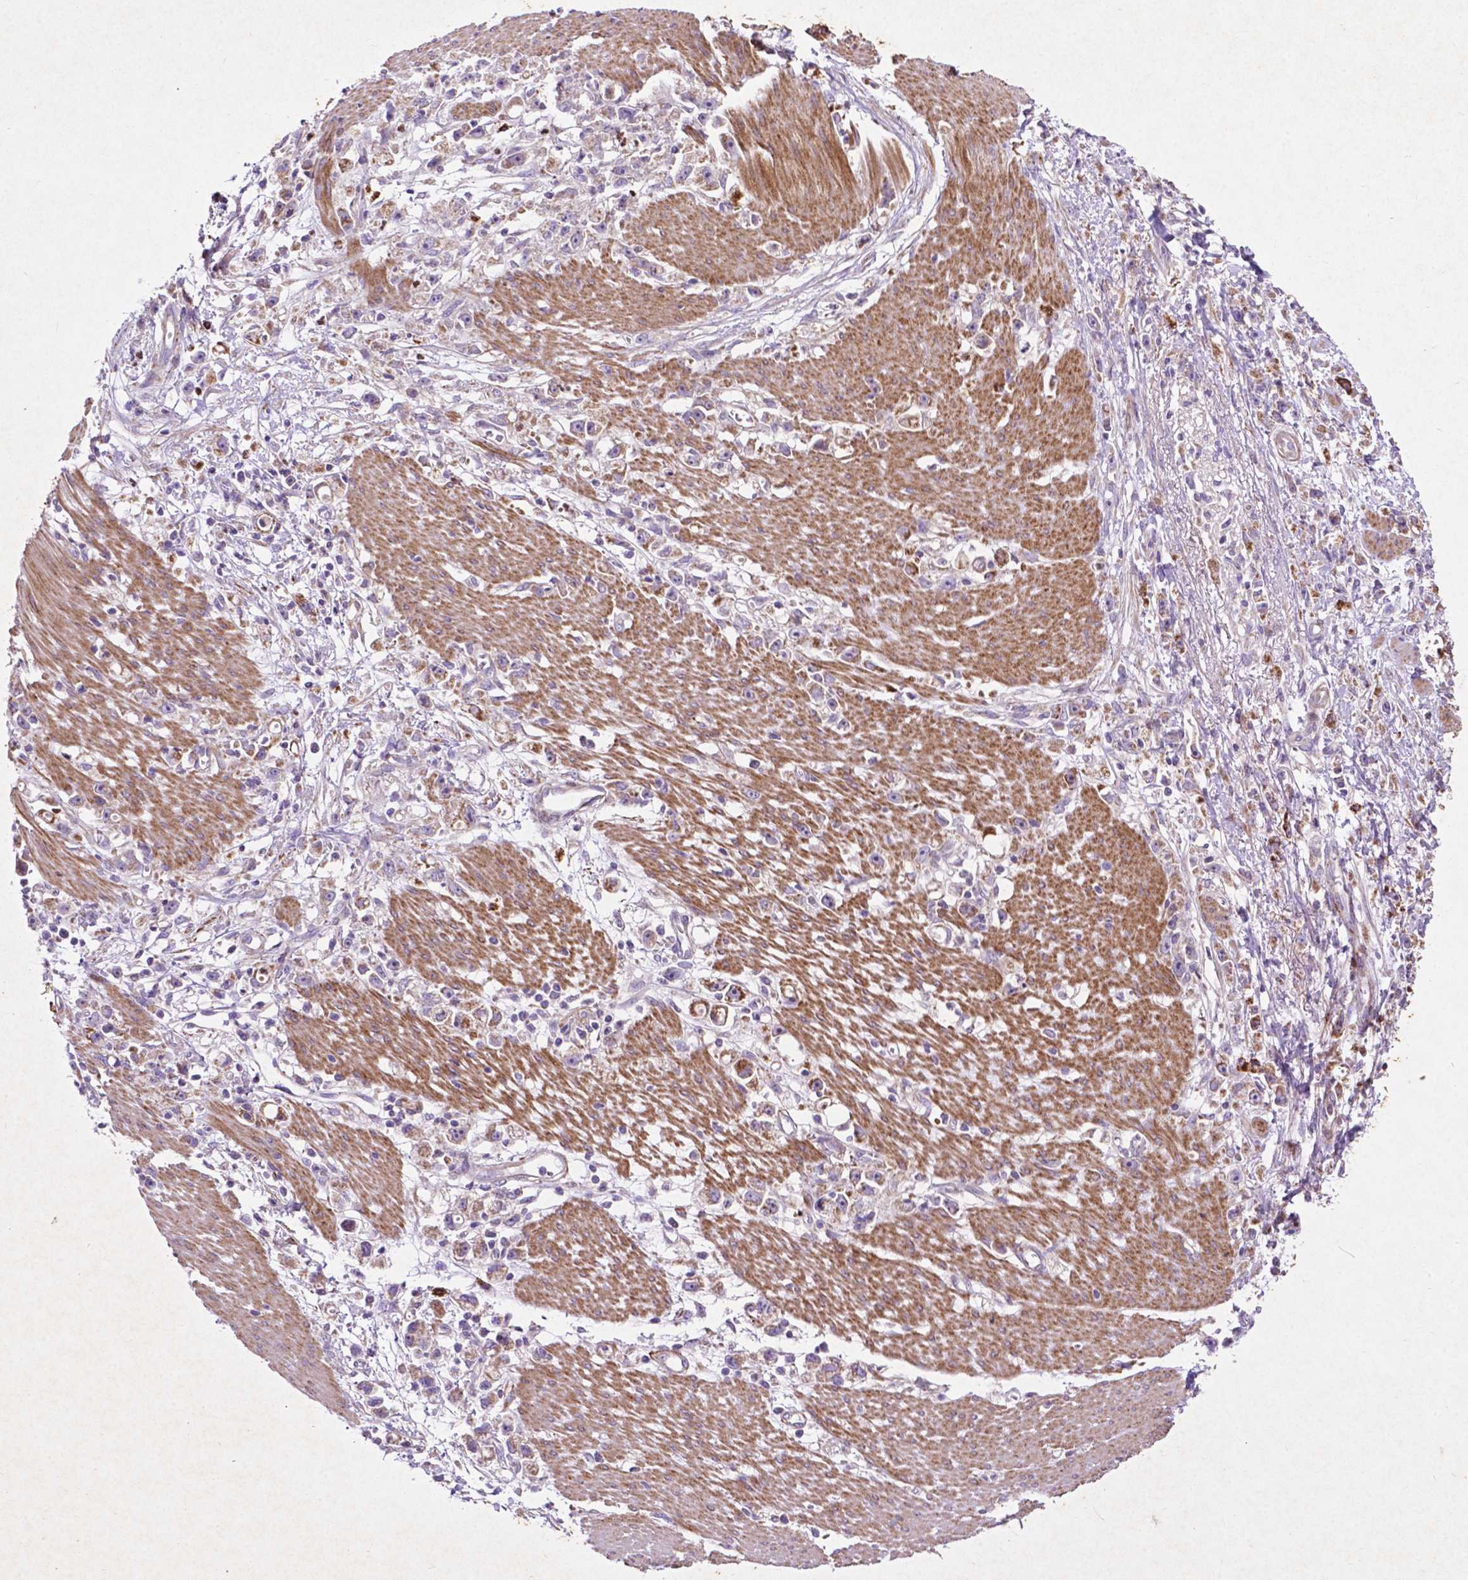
{"staining": {"intensity": "weak", "quantity": "<25%", "location": "cytoplasmic/membranous"}, "tissue": "stomach cancer", "cell_type": "Tumor cells", "image_type": "cancer", "snomed": [{"axis": "morphology", "description": "Adenocarcinoma, NOS"}, {"axis": "topography", "description": "Stomach"}], "caption": "IHC image of stomach adenocarcinoma stained for a protein (brown), which displays no expression in tumor cells. The staining was performed using DAB to visualize the protein expression in brown, while the nuclei were stained in blue with hematoxylin (Magnification: 20x).", "gene": "THEGL", "patient": {"sex": "female", "age": 59}}